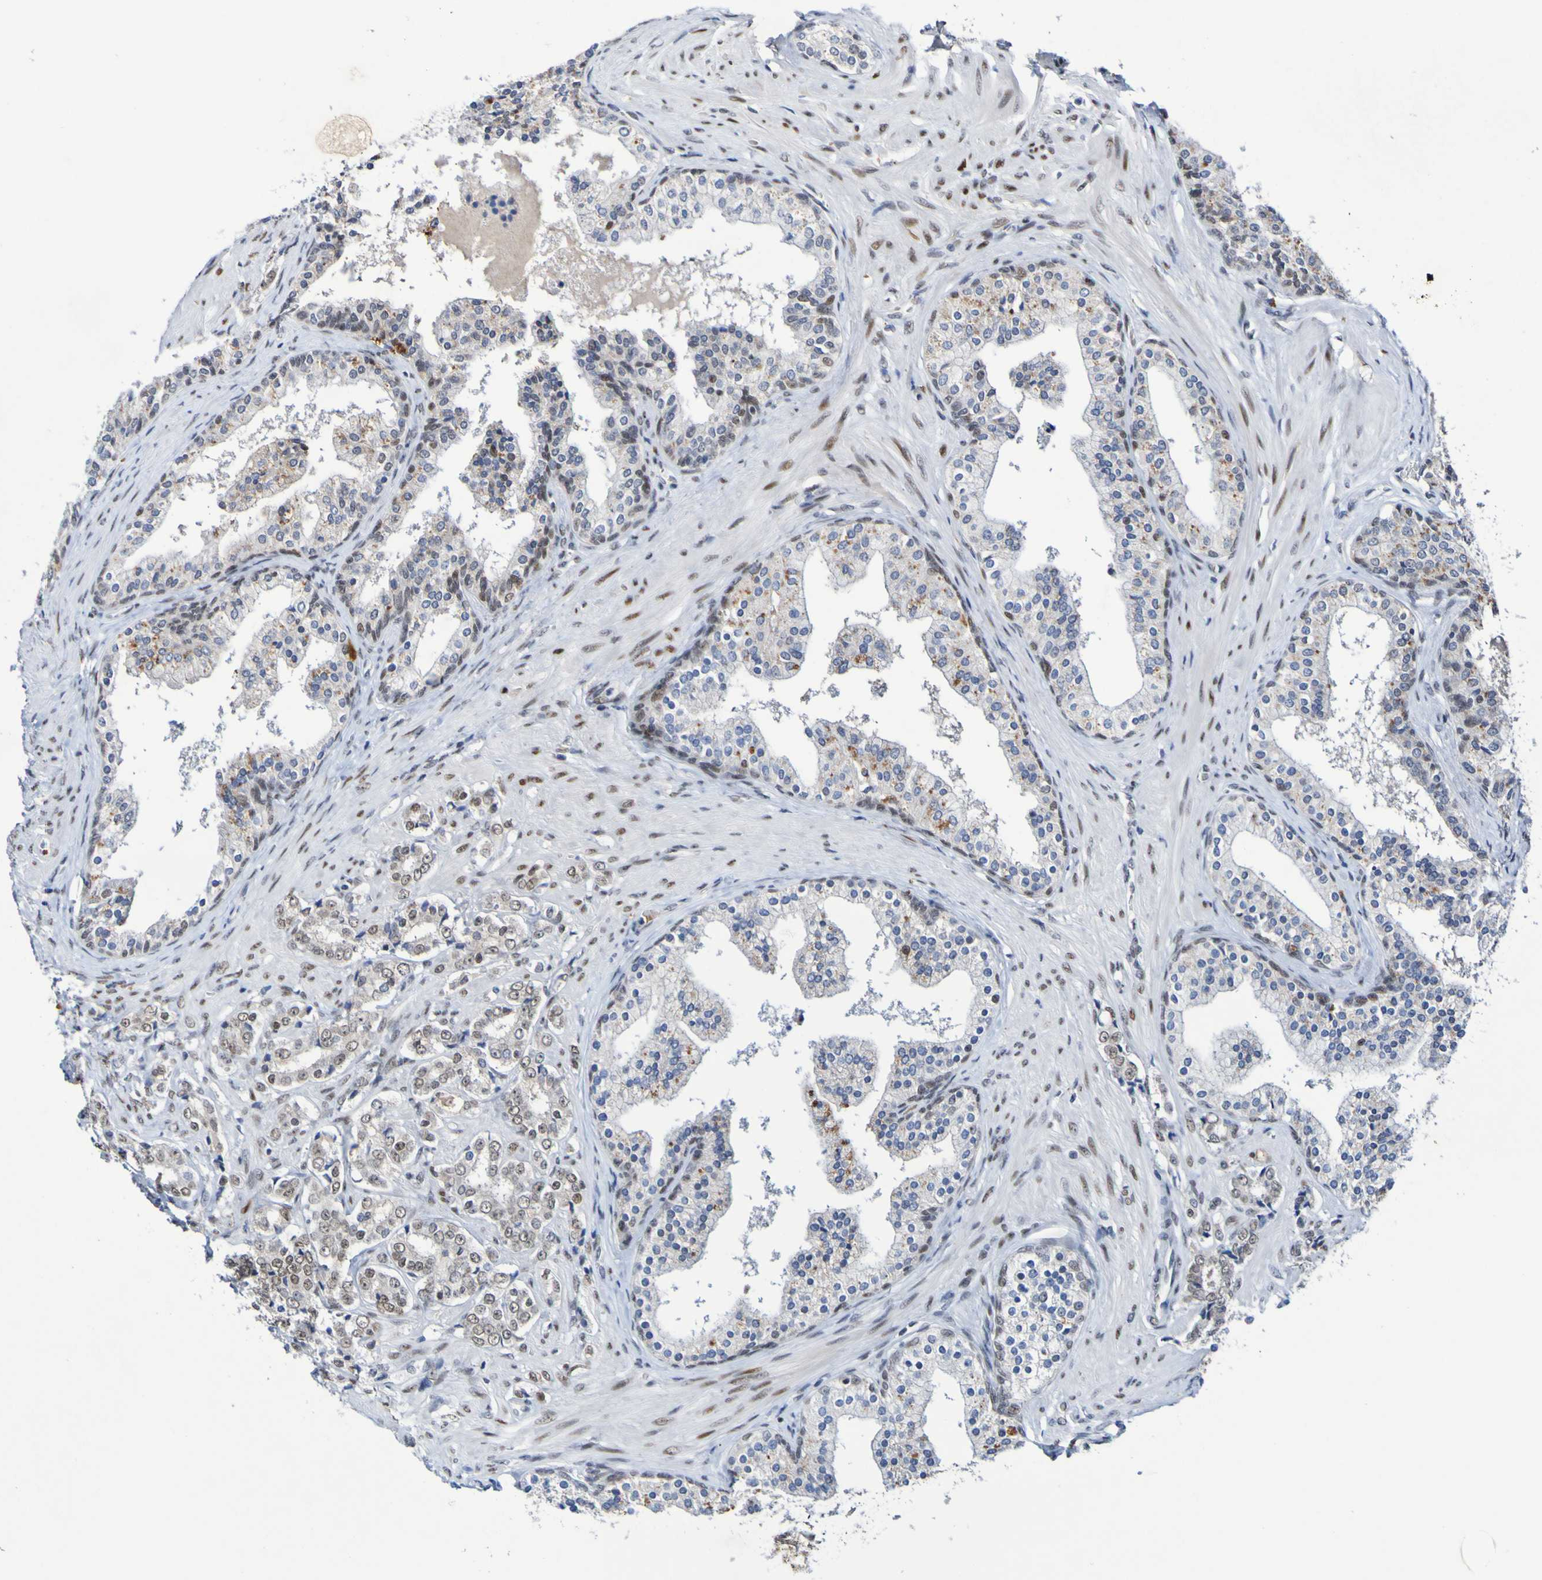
{"staining": {"intensity": "moderate", "quantity": ">75%", "location": "nuclear"}, "tissue": "prostate cancer", "cell_type": "Tumor cells", "image_type": "cancer", "snomed": [{"axis": "morphology", "description": "Adenocarcinoma, Low grade"}, {"axis": "topography", "description": "Prostate"}], "caption": "This is an image of immunohistochemistry staining of adenocarcinoma (low-grade) (prostate), which shows moderate staining in the nuclear of tumor cells.", "gene": "PCGF1", "patient": {"sex": "male", "age": 60}}